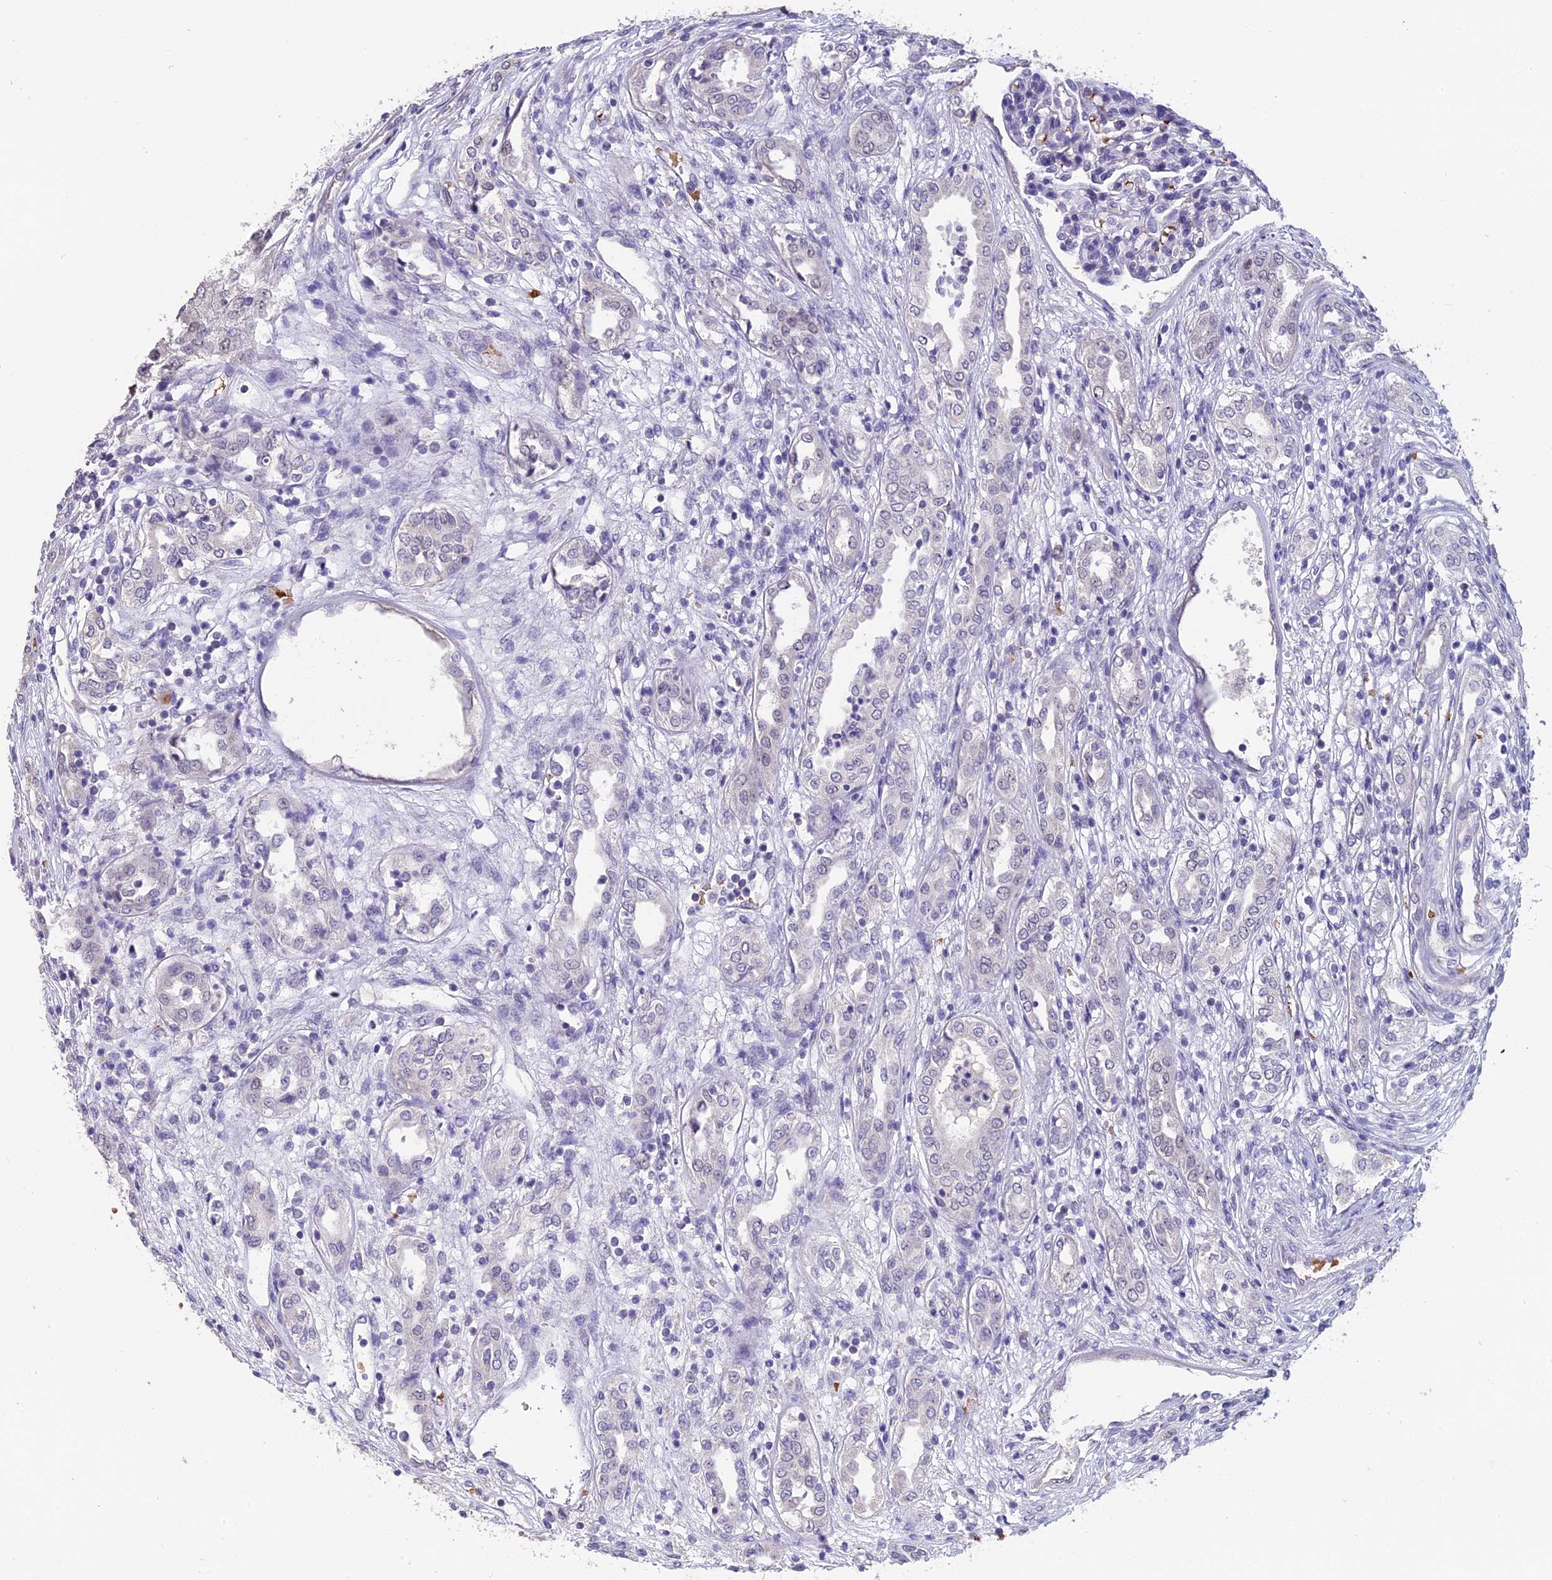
{"staining": {"intensity": "negative", "quantity": "none", "location": "none"}, "tissue": "renal cancer", "cell_type": "Tumor cells", "image_type": "cancer", "snomed": [{"axis": "morphology", "description": "Adenocarcinoma, NOS"}, {"axis": "topography", "description": "Kidney"}], "caption": "Tumor cells show no significant staining in renal cancer (adenocarcinoma).", "gene": "KNOP1", "patient": {"sex": "female", "age": 54}}